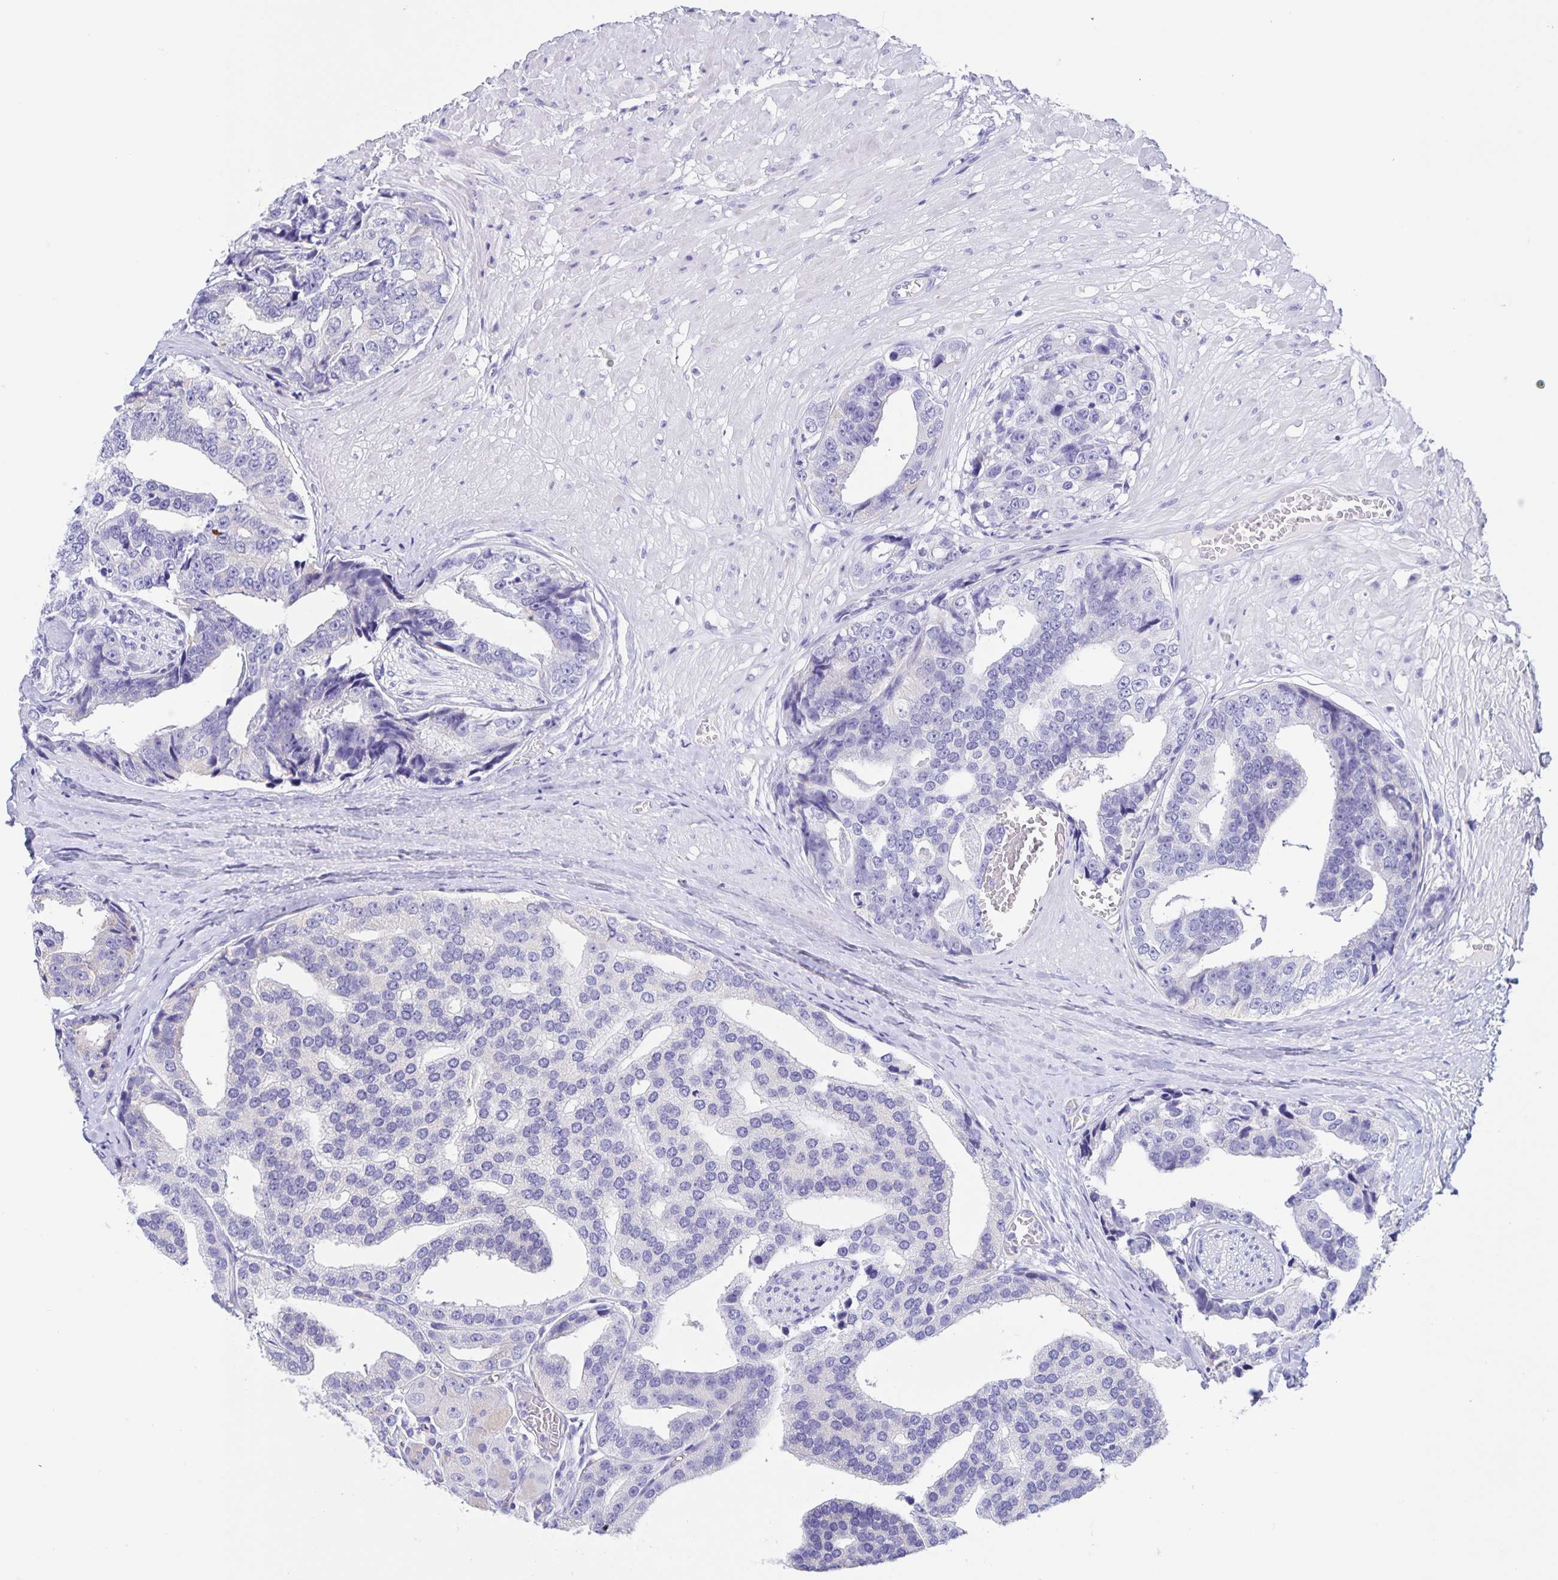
{"staining": {"intensity": "negative", "quantity": "none", "location": "none"}, "tissue": "prostate cancer", "cell_type": "Tumor cells", "image_type": "cancer", "snomed": [{"axis": "morphology", "description": "Adenocarcinoma, High grade"}, {"axis": "topography", "description": "Prostate"}], "caption": "Tumor cells are negative for protein expression in human prostate adenocarcinoma (high-grade).", "gene": "DMBT1", "patient": {"sex": "male", "age": 71}}